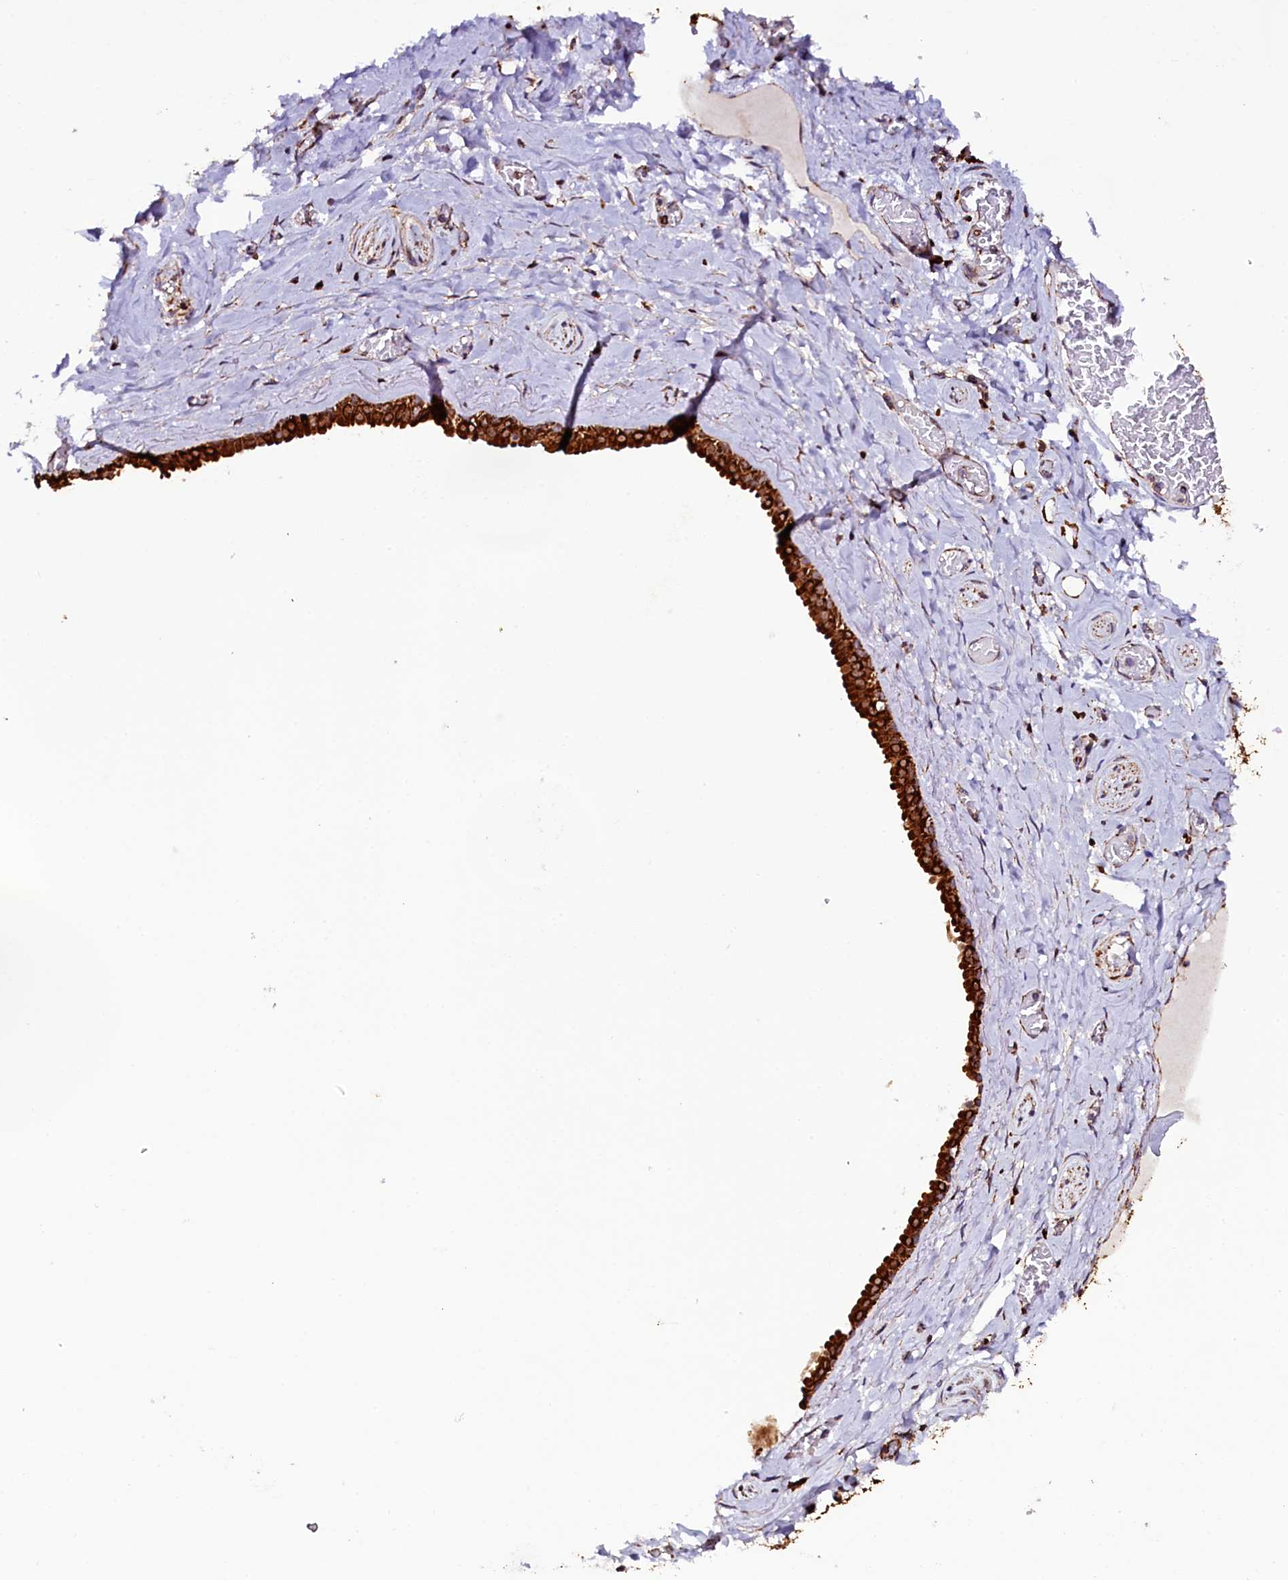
{"staining": {"intensity": "moderate", "quantity": "25%-75%", "location": "cytoplasmic/membranous"}, "tissue": "adipose tissue", "cell_type": "Adipocytes", "image_type": "normal", "snomed": [{"axis": "morphology", "description": "Normal tissue, NOS"}, {"axis": "topography", "description": "Salivary gland"}, {"axis": "topography", "description": "Peripheral nerve tissue"}], "caption": "High-magnification brightfield microscopy of unremarkable adipose tissue stained with DAB (brown) and counterstained with hematoxylin (blue). adipocytes exhibit moderate cytoplasmic/membranous positivity is seen in approximately25%-75% of cells.", "gene": "KLC2", "patient": {"sex": "male", "age": 62}}